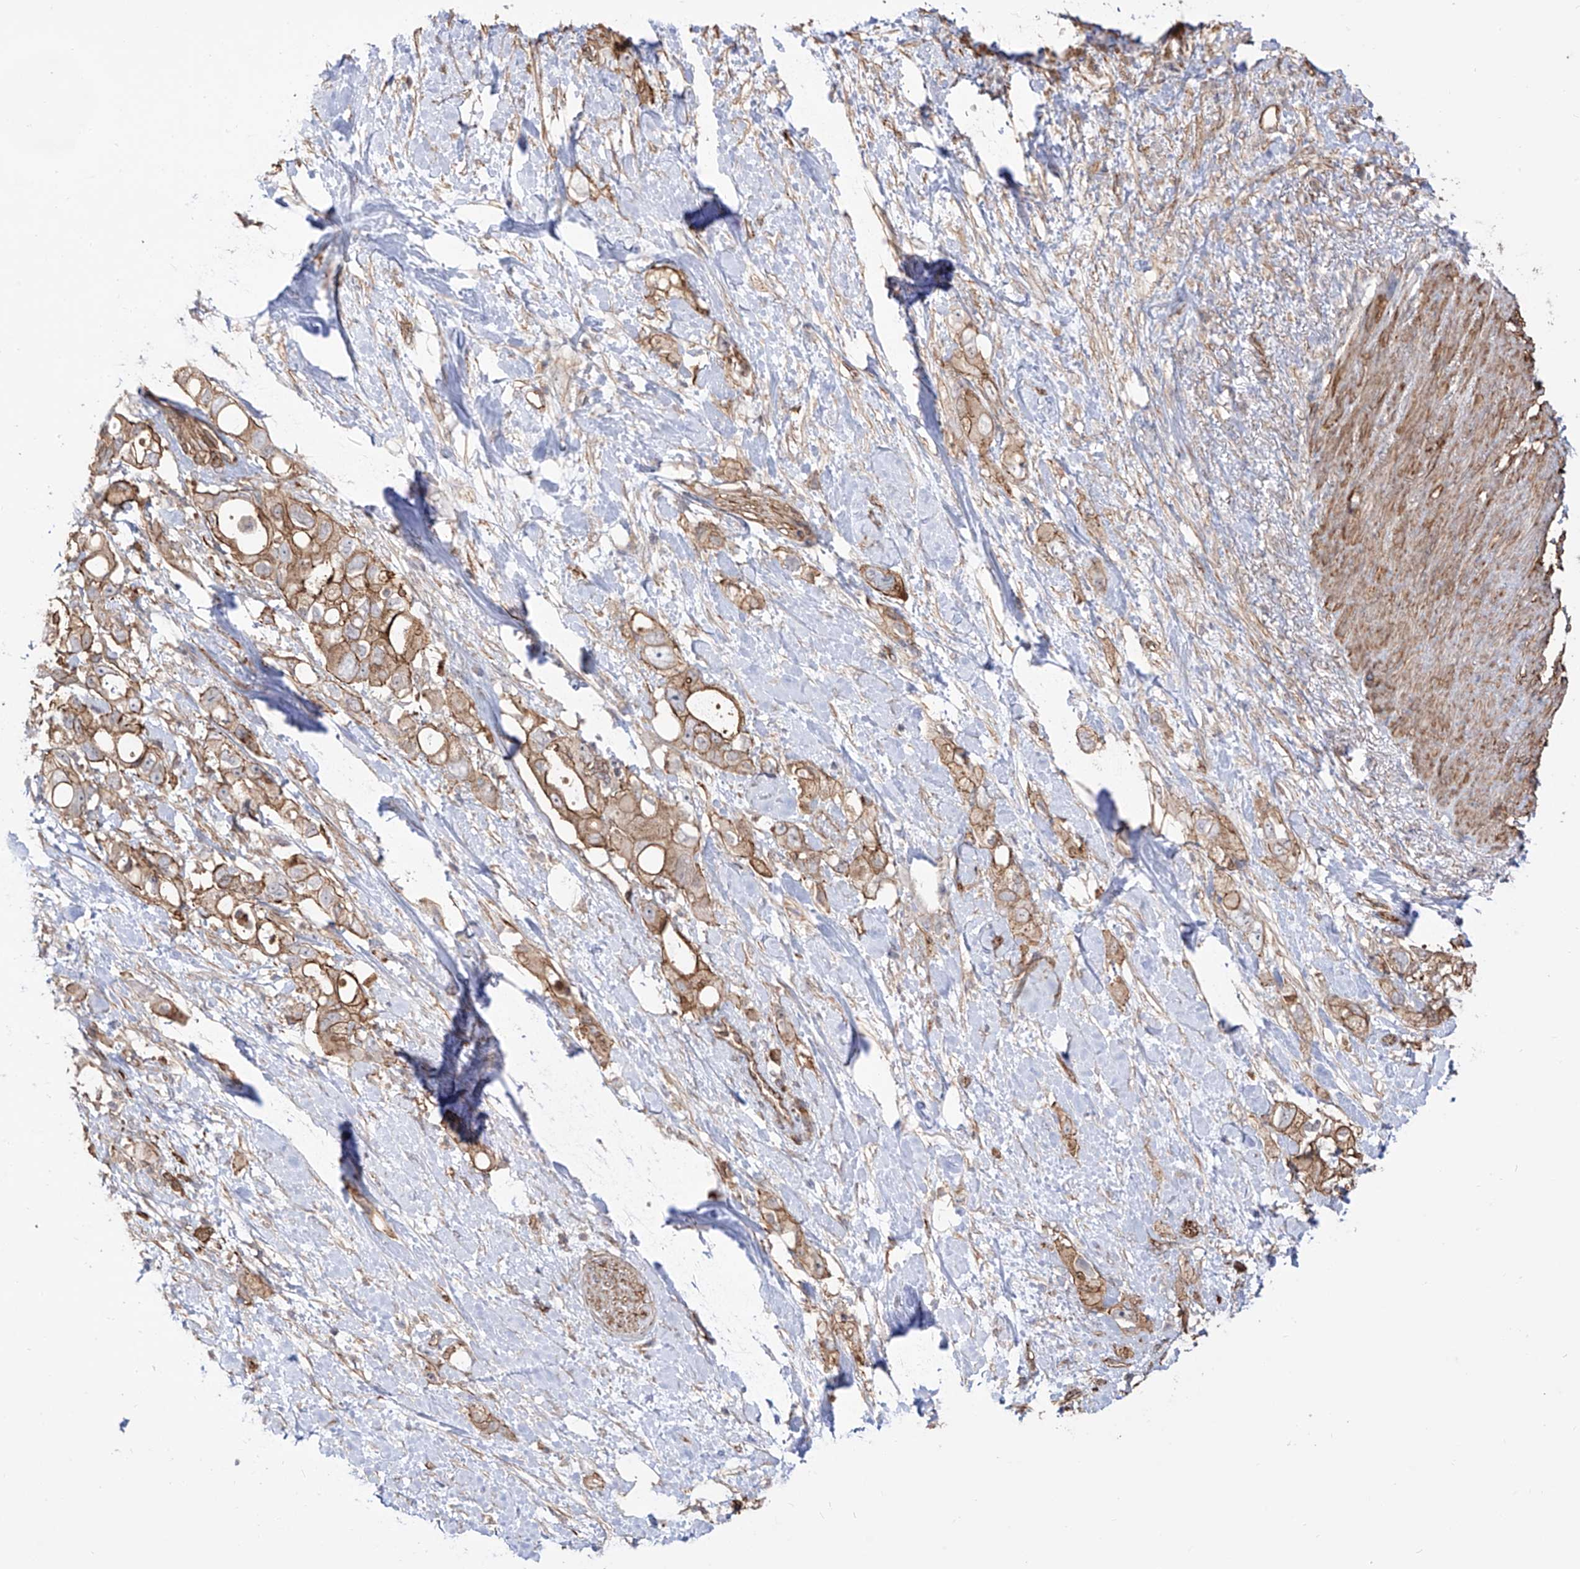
{"staining": {"intensity": "moderate", "quantity": ">75%", "location": "cytoplasmic/membranous"}, "tissue": "pancreatic cancer", "cell_type": "Tumor cells", "image_type": "cancer", "snomed": [{"axis": "morphology", "description": "Adenocarcinoma, NOS"}, {"axis": "topography", "description": "Pancreas"}], "caption": "Pancreatic cancer (adenocarcinoma) tissue displays moderate cytoplasmic/membranous expression in approximately >75% of tumor cells, visualized by immunohistochemistry. The staining is performed using DAB (3,3'-diaminobenzidine) brown chromogen to label protein expression. The nuclei are counter-stained blue using hematoxylin.", "gene": "ZNF180", "patient": {"sex": "female", "age": 56}}